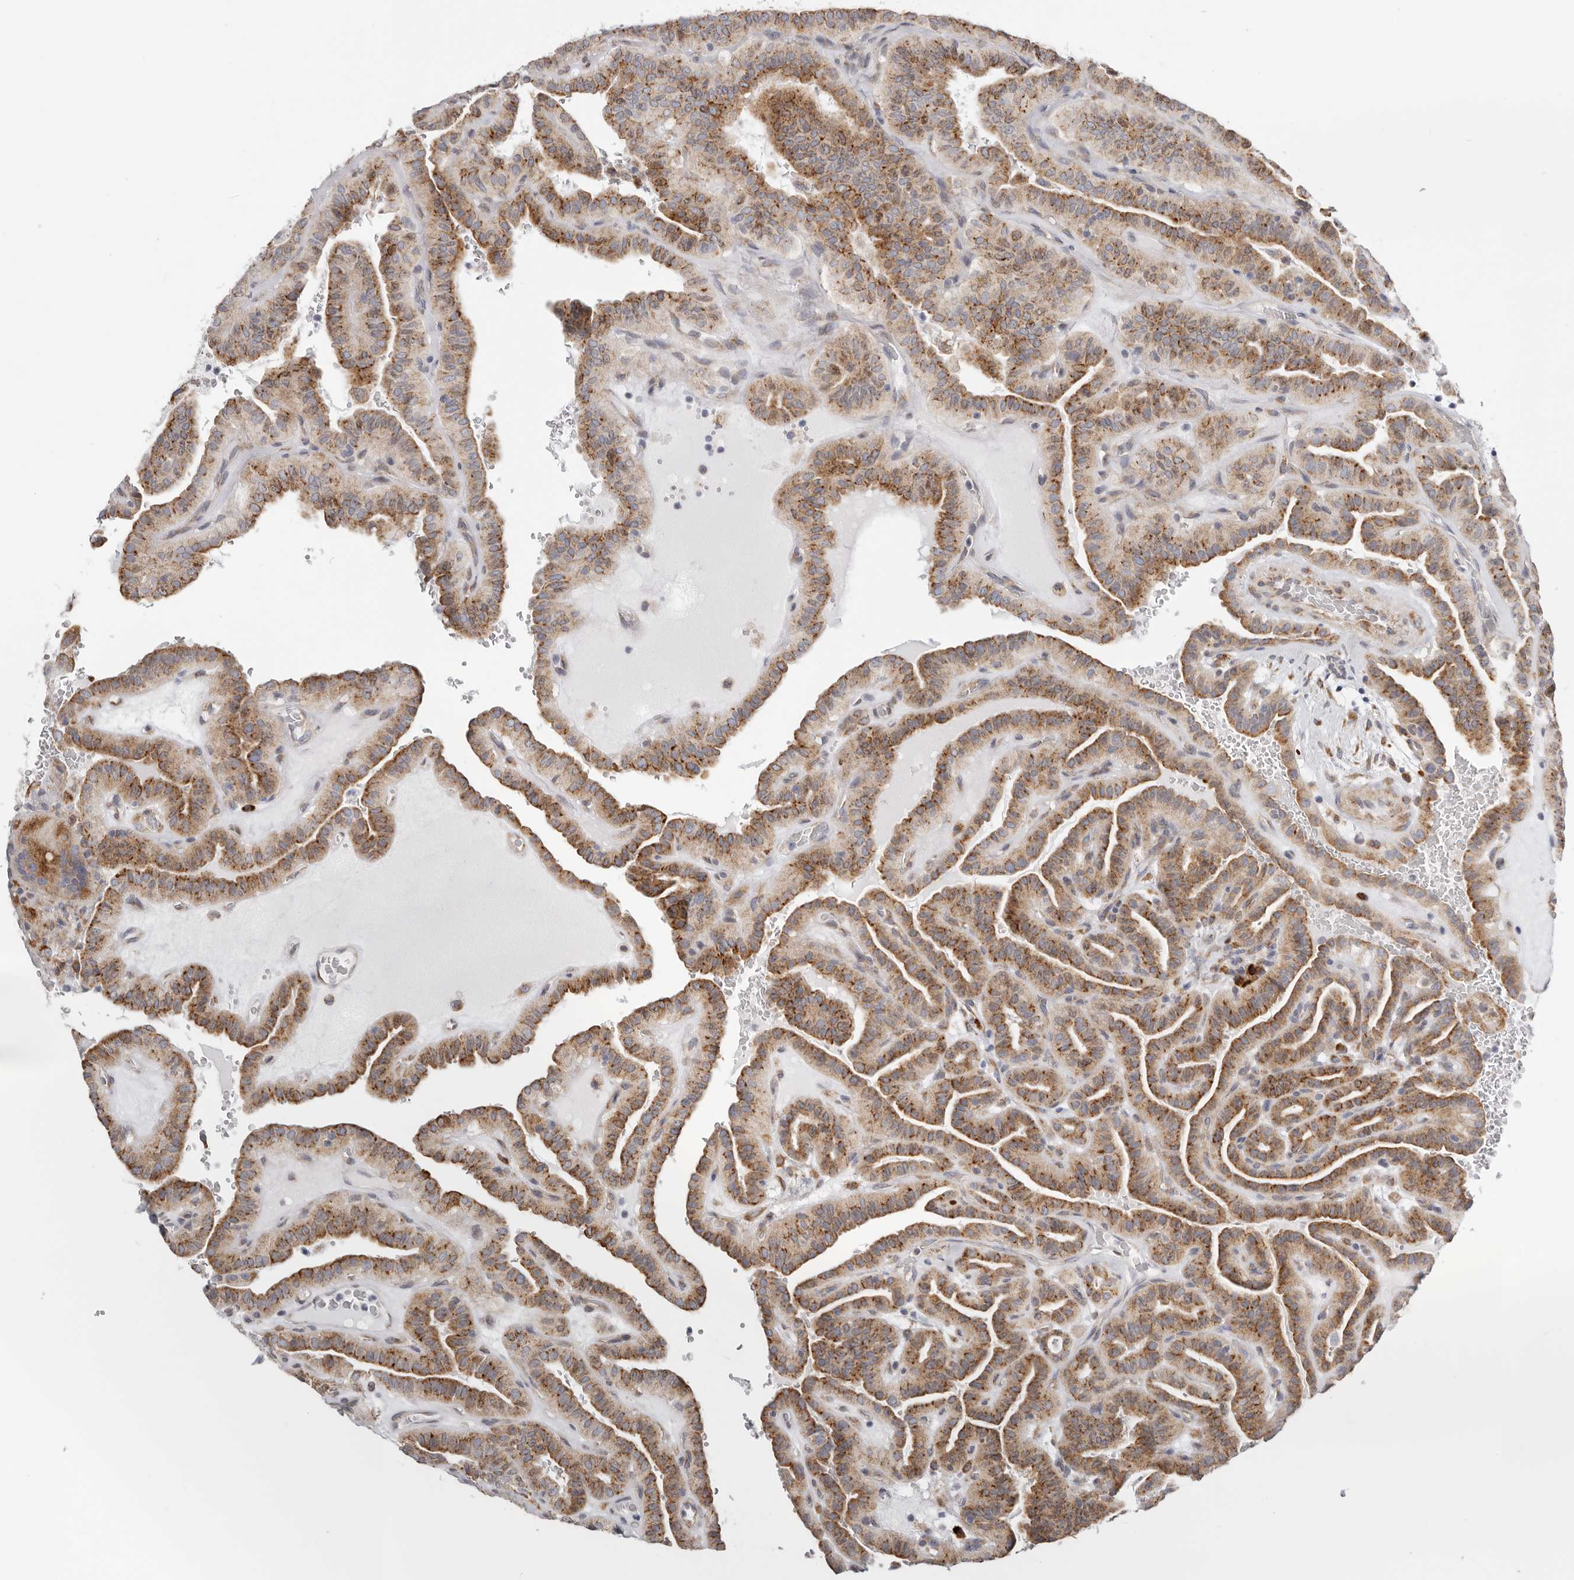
{"staining": {"intensity": "moderate", "quantity": ">75%", "location": "cytoplasmic/membranous"}, "tissue": "thyroid cancer", "cell_type": "Tumor cells", "image_type": "cancer", "snomed": [{"axis": "morphology", "description": "Papillary adenocarcinoma, NOS"}, {"axis": "topography", "description": "Thyroid gland"}], "caption": "Brown immunohistochemical staining in human thyroid cancer (papillary adenocarcinoma) demonstrates moderate cytoplasmic/membranous positivity in about >75% of tumor cells.", "gene": "IL32", "patient": {"sex": "male", "age": 77}}